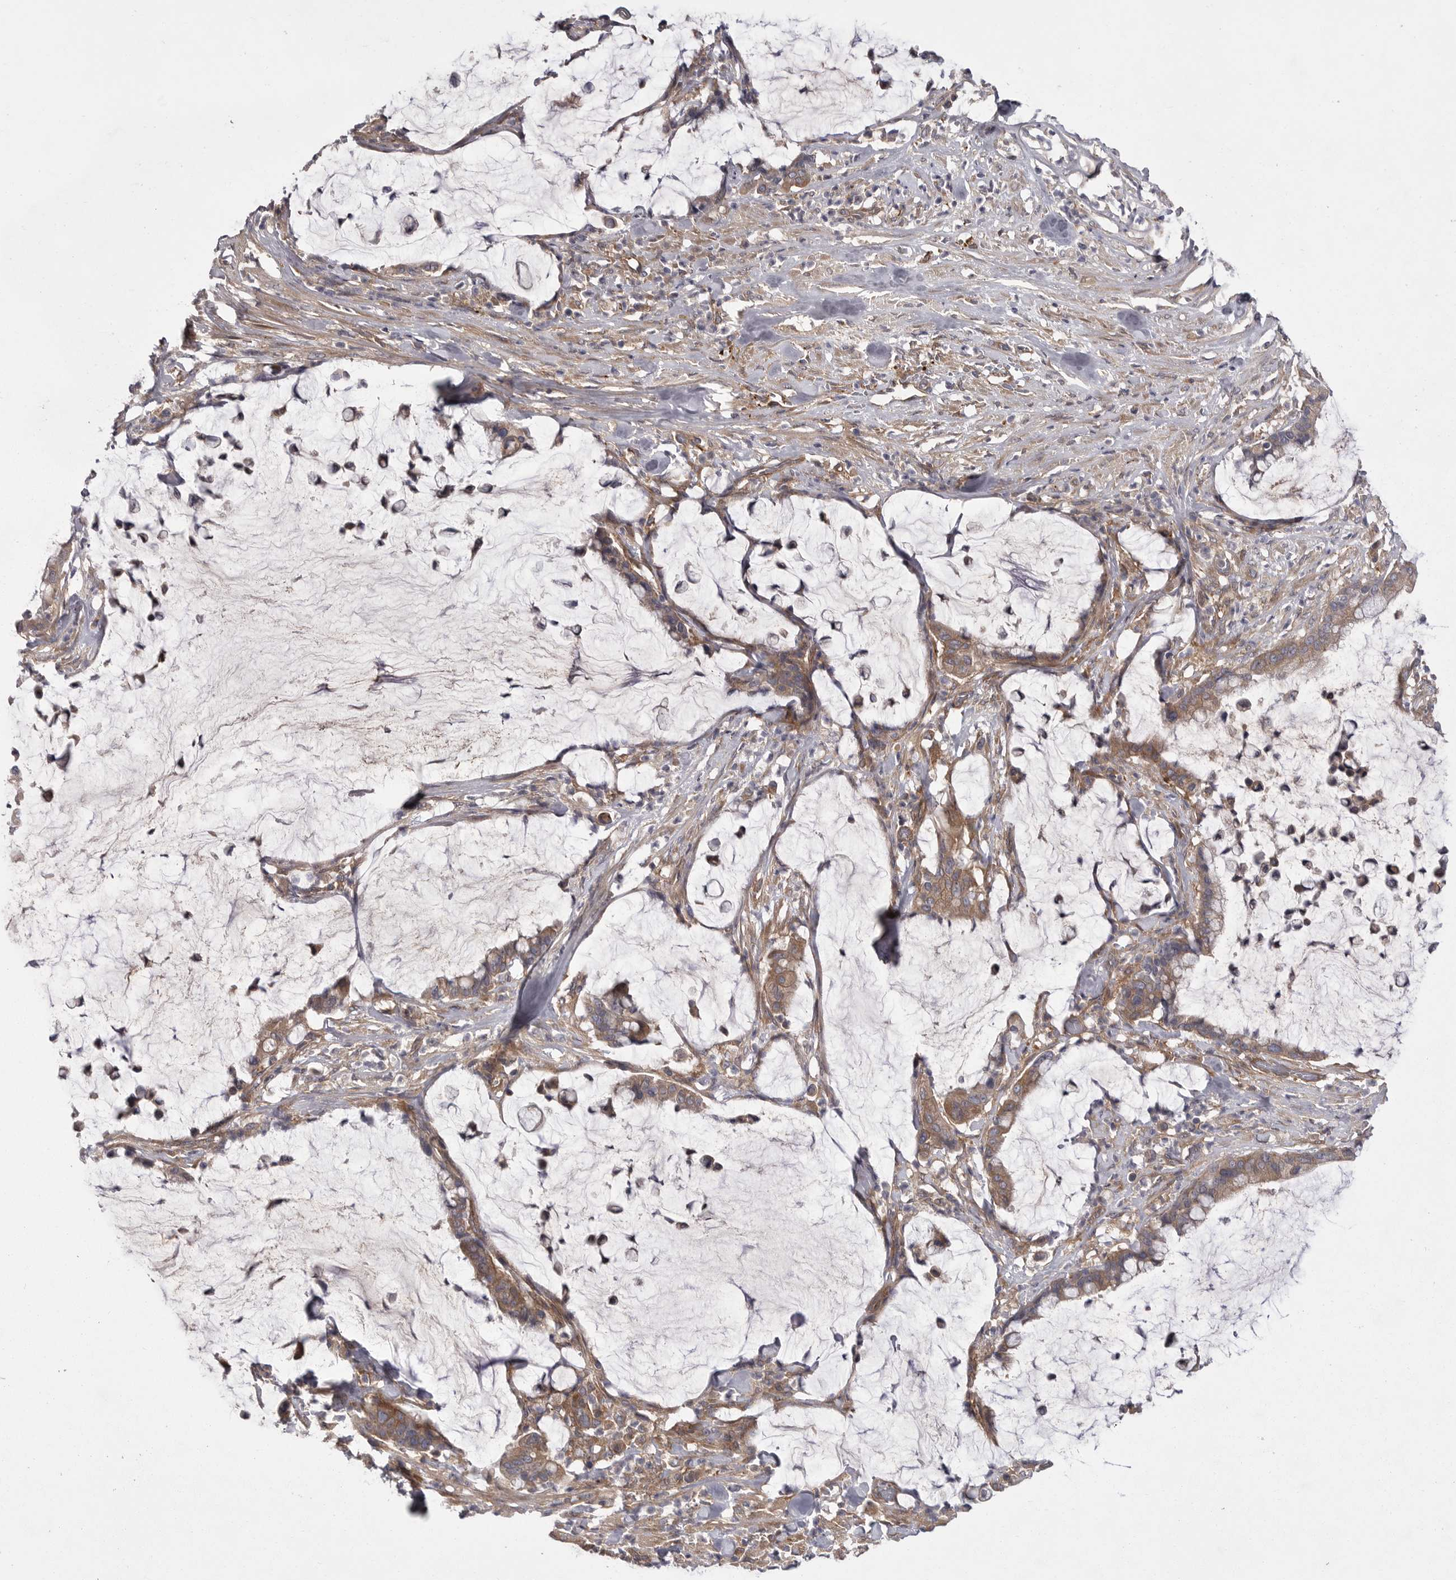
{"staining": {"intensity": "moderate", "quantity": ">75%", "location": "cytoplasmic/membranous"}, "tissue": "pancreatic cancer", "cell_type": "Tumor cells", "image_type": "cancer", "snomed": [{"axis": "morphology", "description": "Adenocarcinoma, NOS"}, {"axis": "topography", "description": "Pancreas"}], "caption": "Adenocarcinoma (pancreatic) was stained to show a protein in brown. There is medium levels of moderate cytoplasmic/membranous expression in approximately >75% of tumor cells.", "gene": "OSBPL9", "patient": {"sex": "male", "age": 41}}